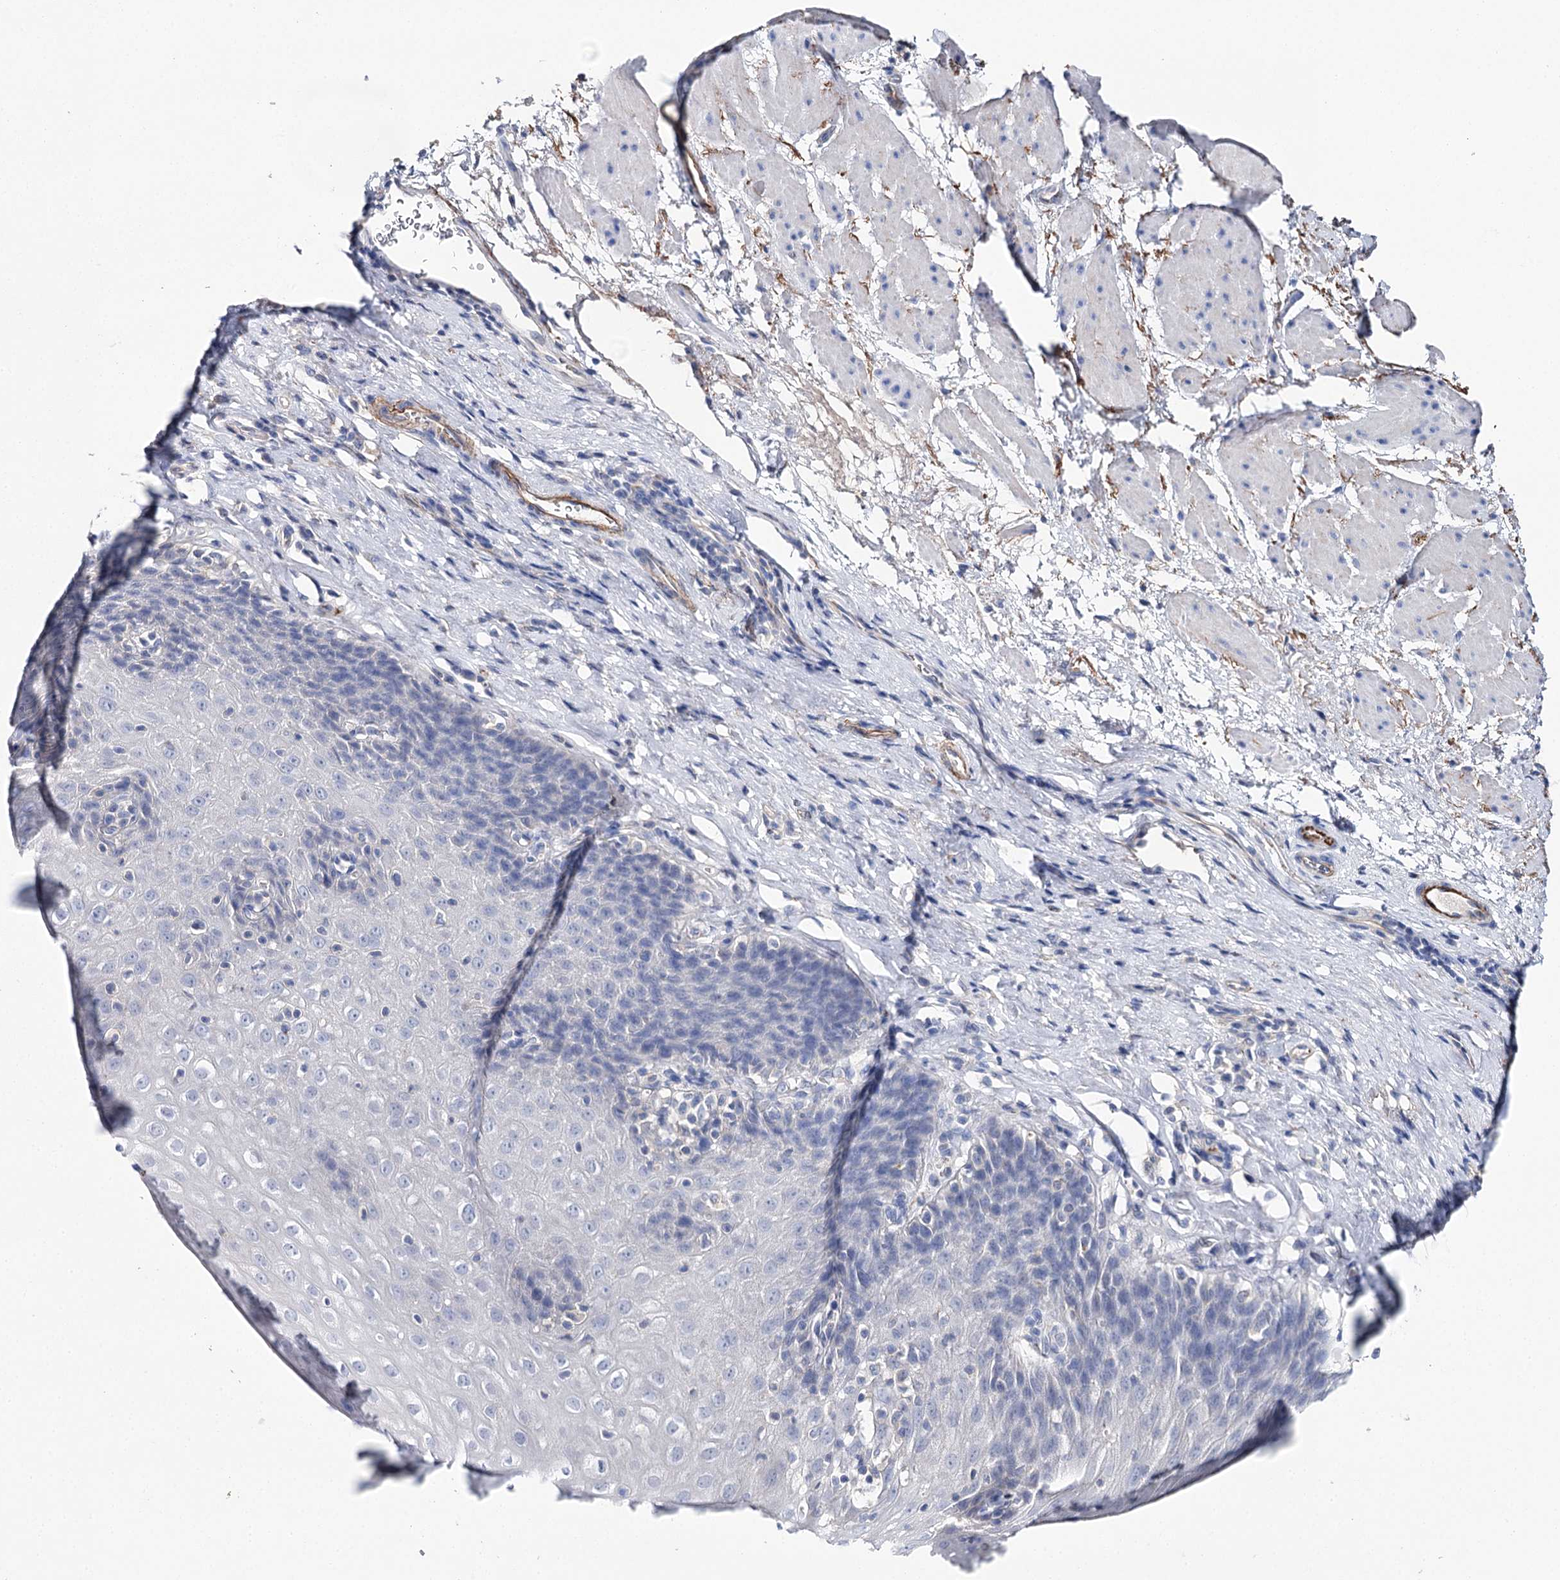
{"staining": {"intensity": "negative", "quantity": "none", "location": "none"}, "tissue": "esophagus", "cell_type": "Squamous epithelial cells", "image_type": "normal", "snomed": [{"axis": "morphology", "description": "Normal tissue, NOS"}, {"axis": "topography", "description": "Esophagus"}], "caption": "Human esophagus stained for a protein using IHC displays no staining in squamous epithelial cells.", "gene": "EPYC", "patient": {"sex": "female", "age": 61}}